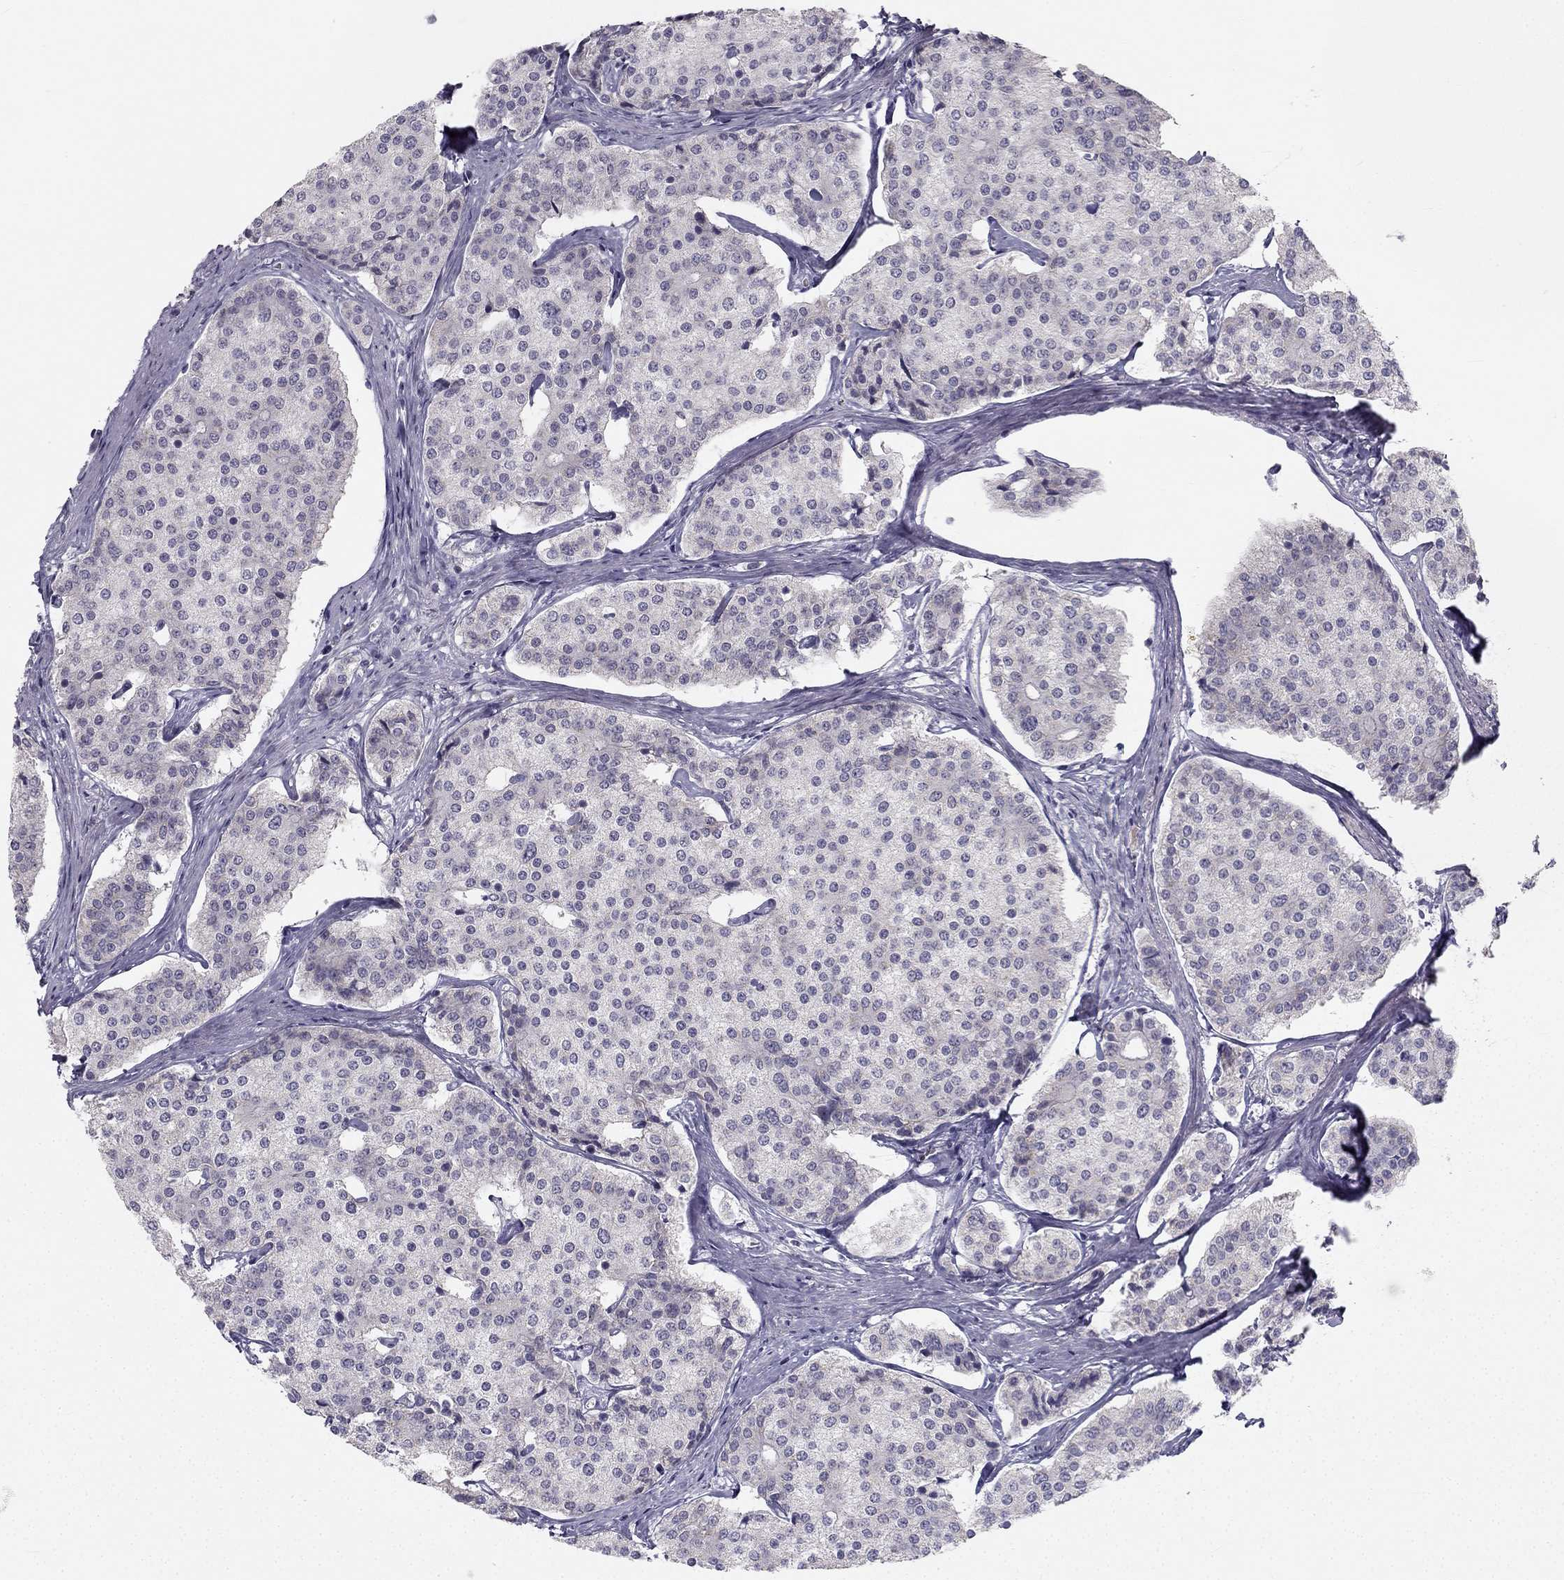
{"staining": {"intensity": "negative", "quantity": "none", "location": "none"}, "tissue": "carcinoid", "cell_type": "Tumor cells", "image_type": "cancer", "snomed": [{"axis": "morphology", "description": "Carcinoid, malignant, NOS"}, {"axis": "topography", "description": "Small intestine"}], "caption": "Tumor cells are negative for brown protein staining in malignant carcinoid.", "gene": "TRPS1", "patient": {"sex": "female", "age": 65}}